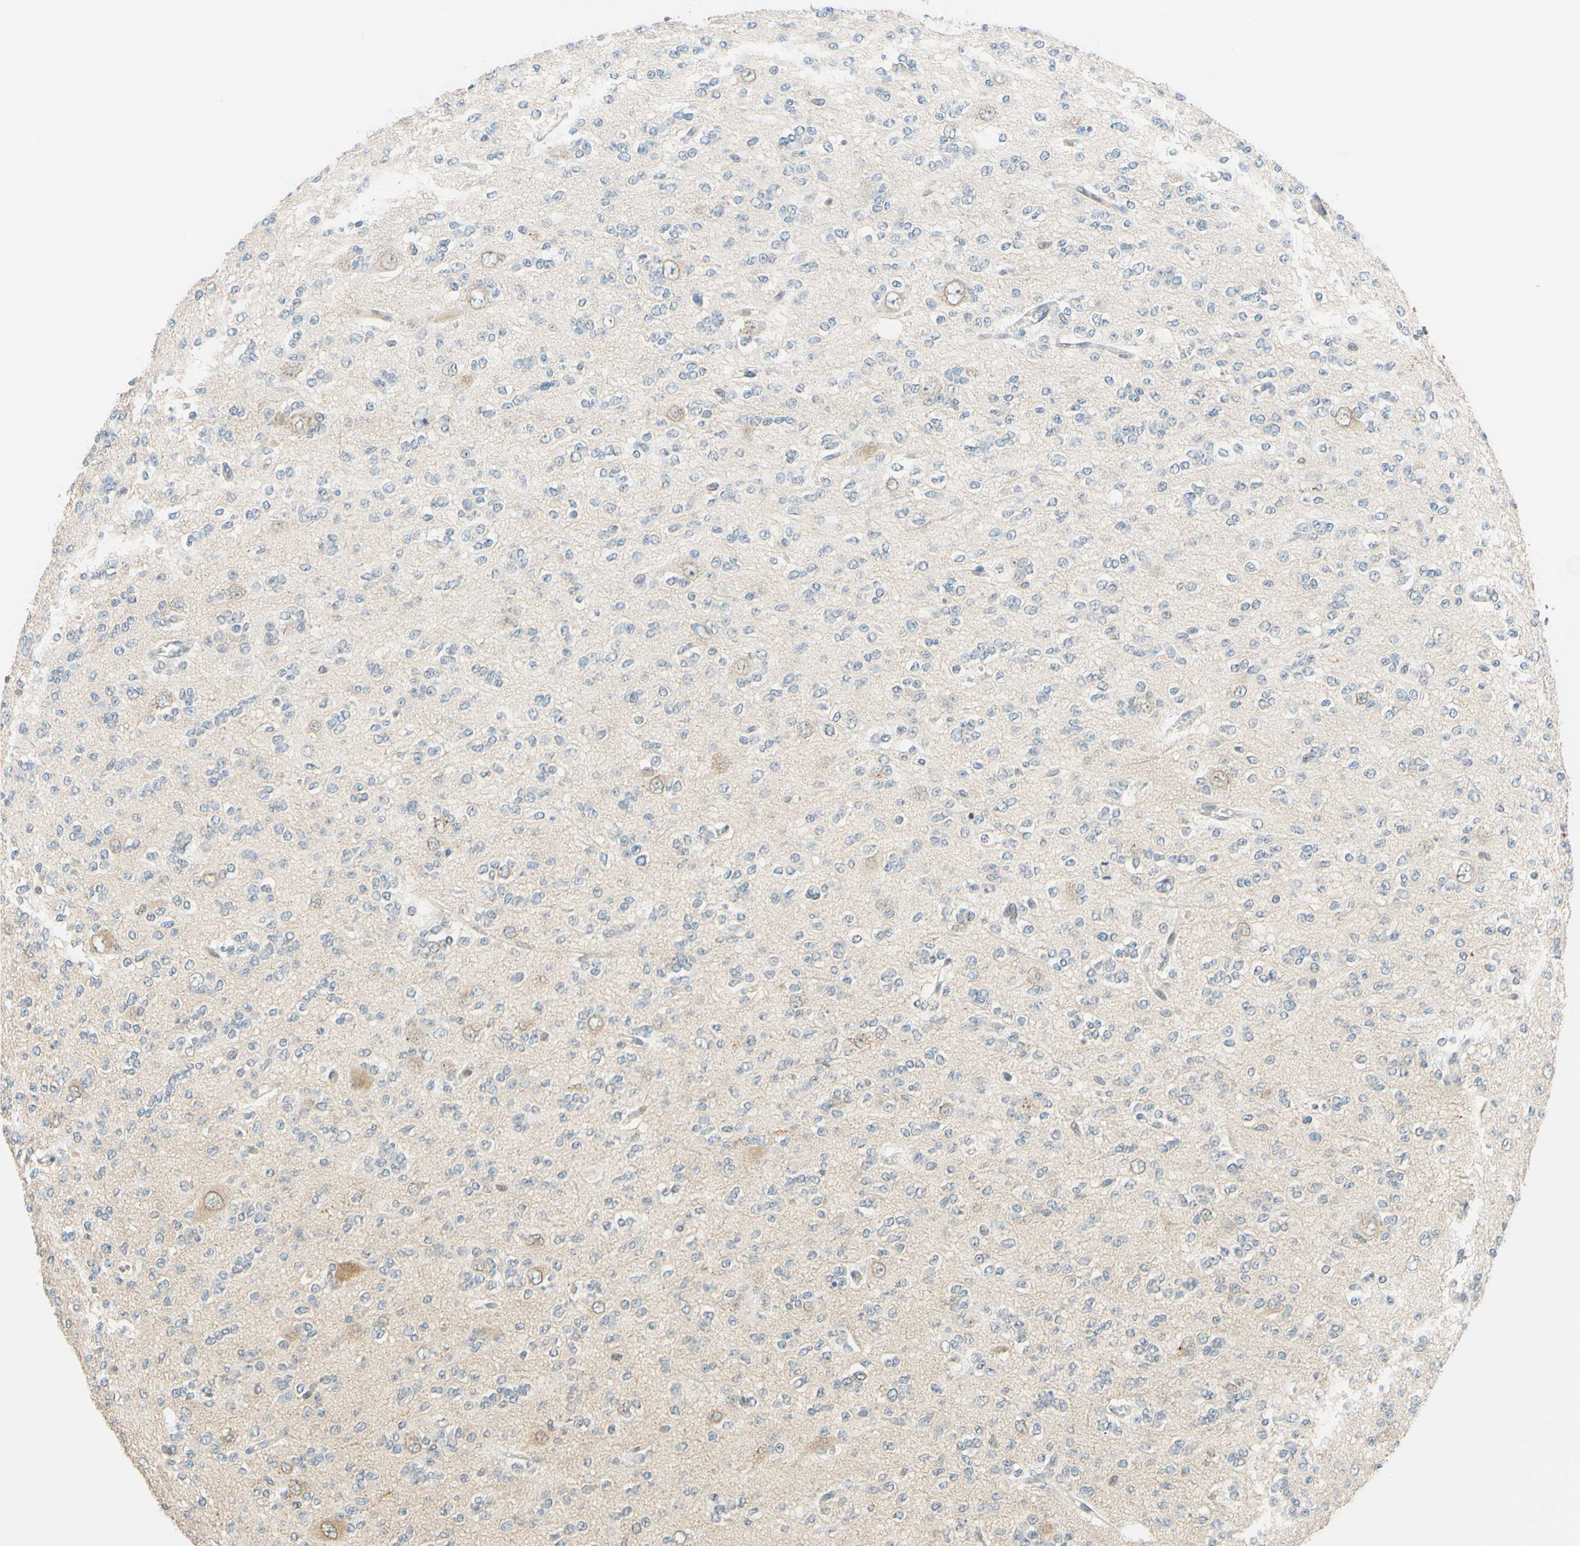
{"staining": {"intensity": "negative", "quantity": "none", "location": "none"}, "tissue": "glioma", "cell_type": "Tumor cells", "image_type": "cancer", "snomed": [{"axis": "morphology", "description": "Glioma, malignant, Low grade"}, {"axis": "topography", "description": "Brain"}], "caption": "A histopathology image of glioma stained for a protein displays no brown staining in tumor cells.", "gene": "C2CD2L", "patient": {"sex": "male", "age": 38}}